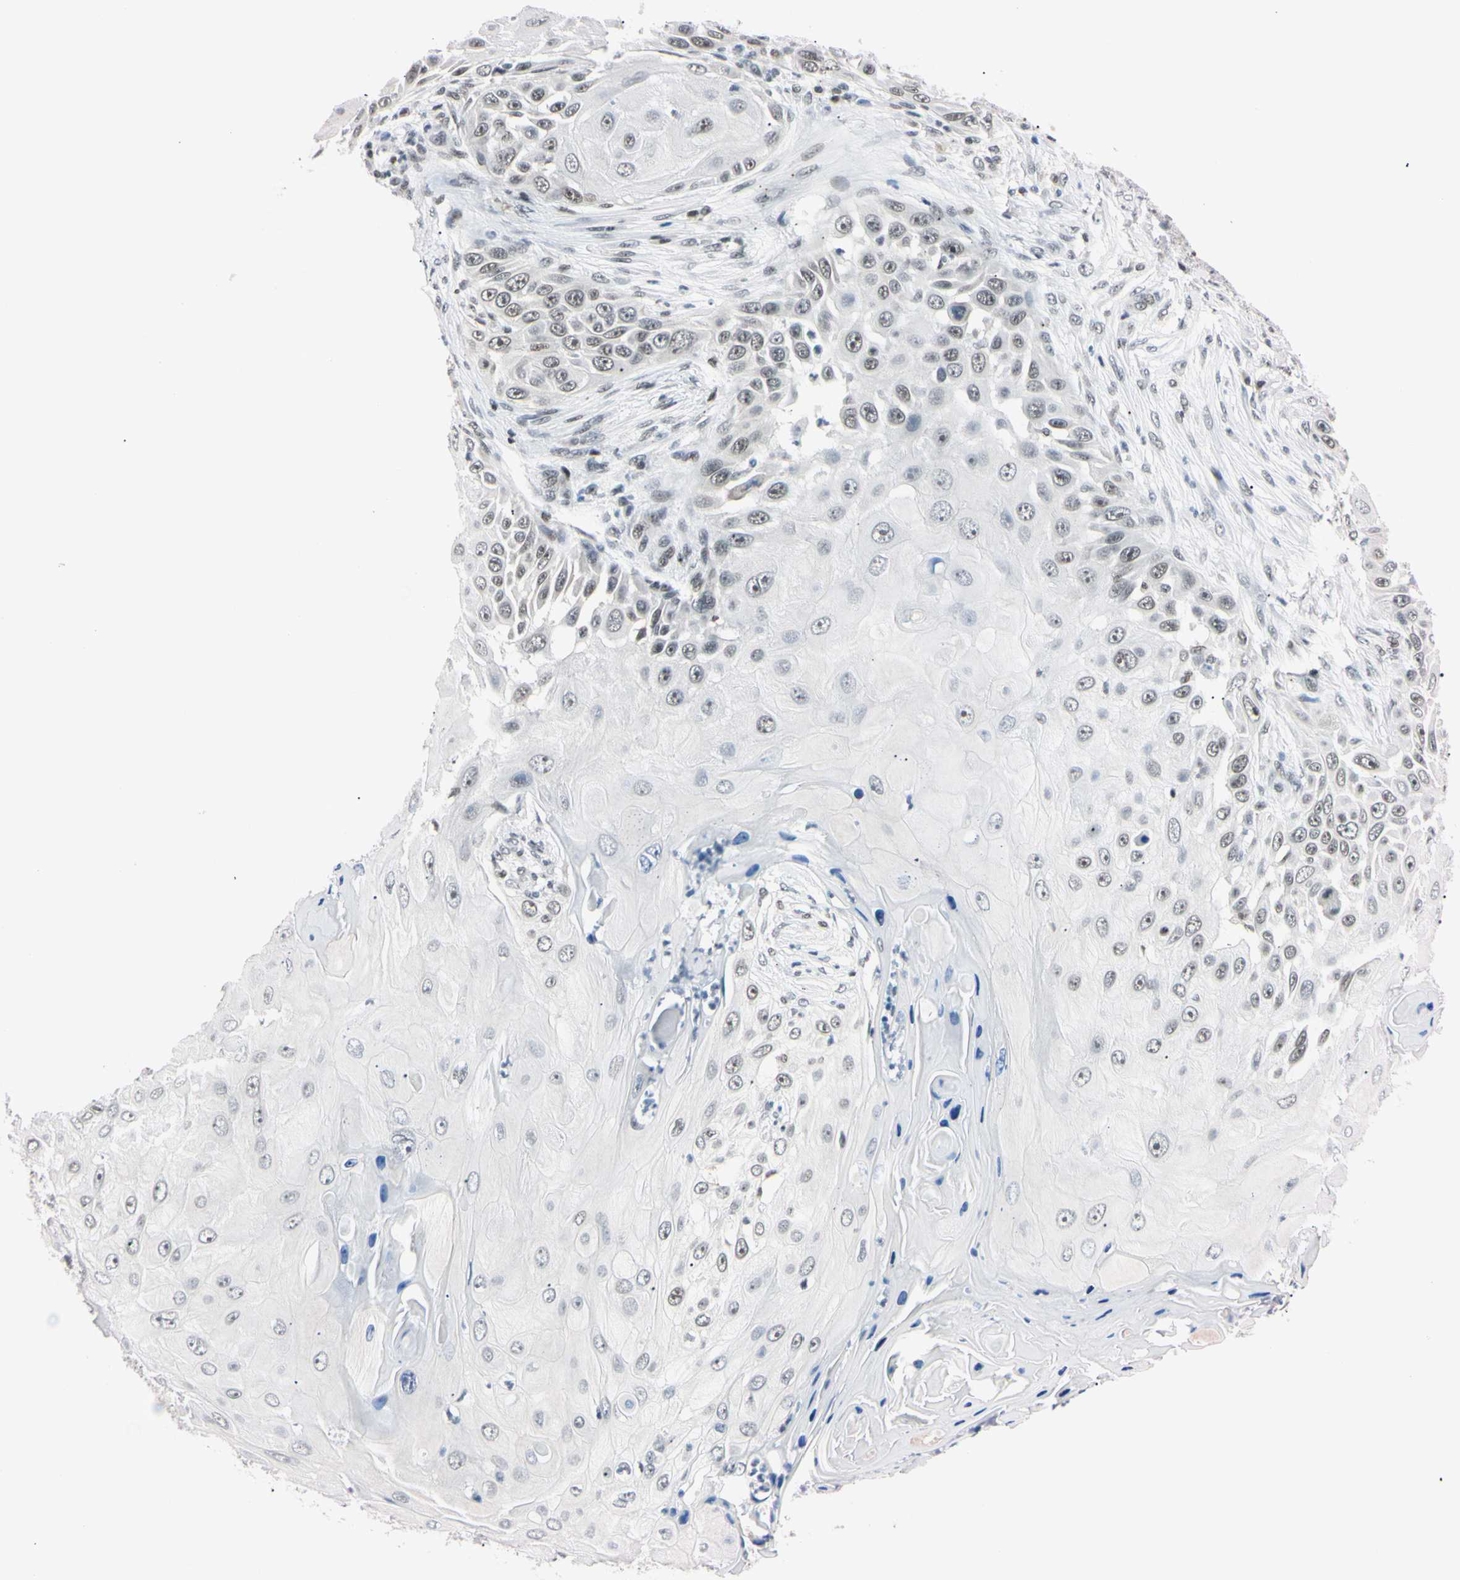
{"staining": {"intensity": "weak", "quantity": "25%-75%", "location": "nuclear"}, "tissue": "skin cancer", "cell_type": "Tumor cells", "image_type": "cancer", "snomed": [{"axis": "morphology", "description": "Squamous cell carcinoma, NOS"}, {"axis": "topography", "description": "Skin"}], "caption": "IHC (DAB) staining of human skin cancer (squamous cell carcinoma) reveals weak nuclear protein positivity in about 25%-75% of tumor cells.", "gene": "C1orf174", "patient": {"sex": "female", "age": 44}}